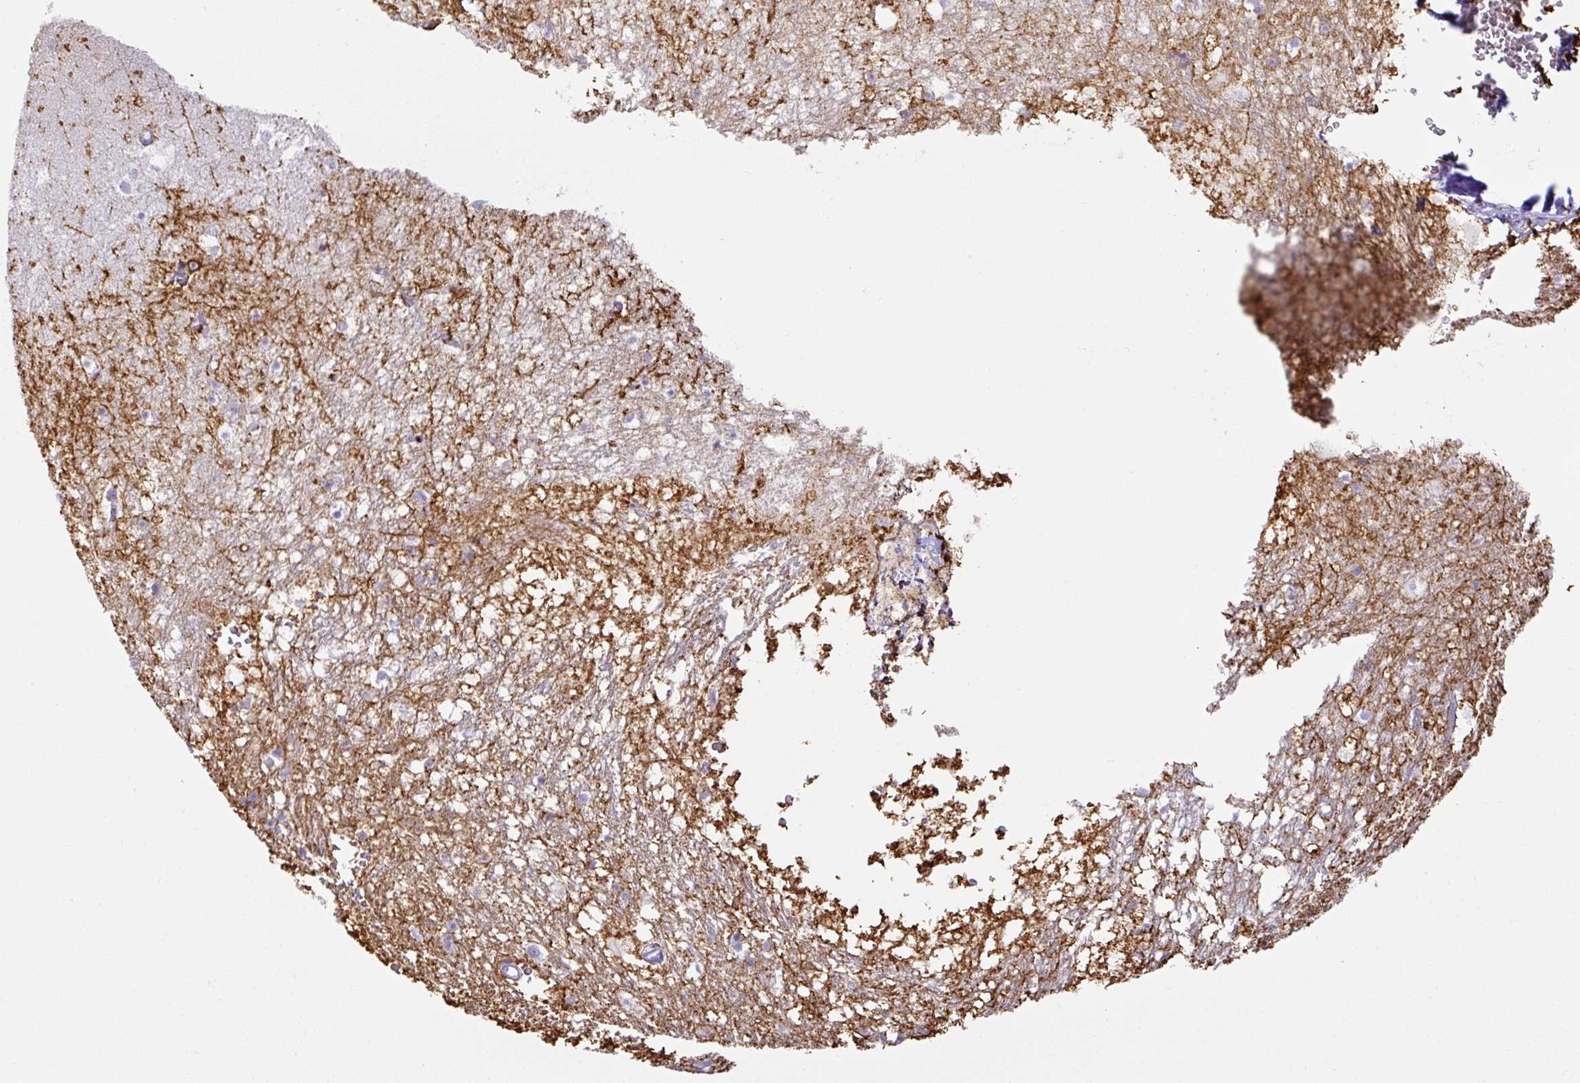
{"staining": {"intensity": "negative", "quantity": "none", "location": "none"}, "tissue": "hippocampus", "cell_type": "Glial cells", "image_type": "normal", "snomed": [{"axis": "morphology", "description": "Normal tissue, NOS"}, {"axis": "topography", "description": "Hippocampus"}], "caption": "Immunohistochemistry (IHC) image of benign hippocampus: hippocampus stained with DAB exhibits no significant protein positivity in glial cells.", "gene": "TARM1", "patient": {"sex": "female", "age": 52}}